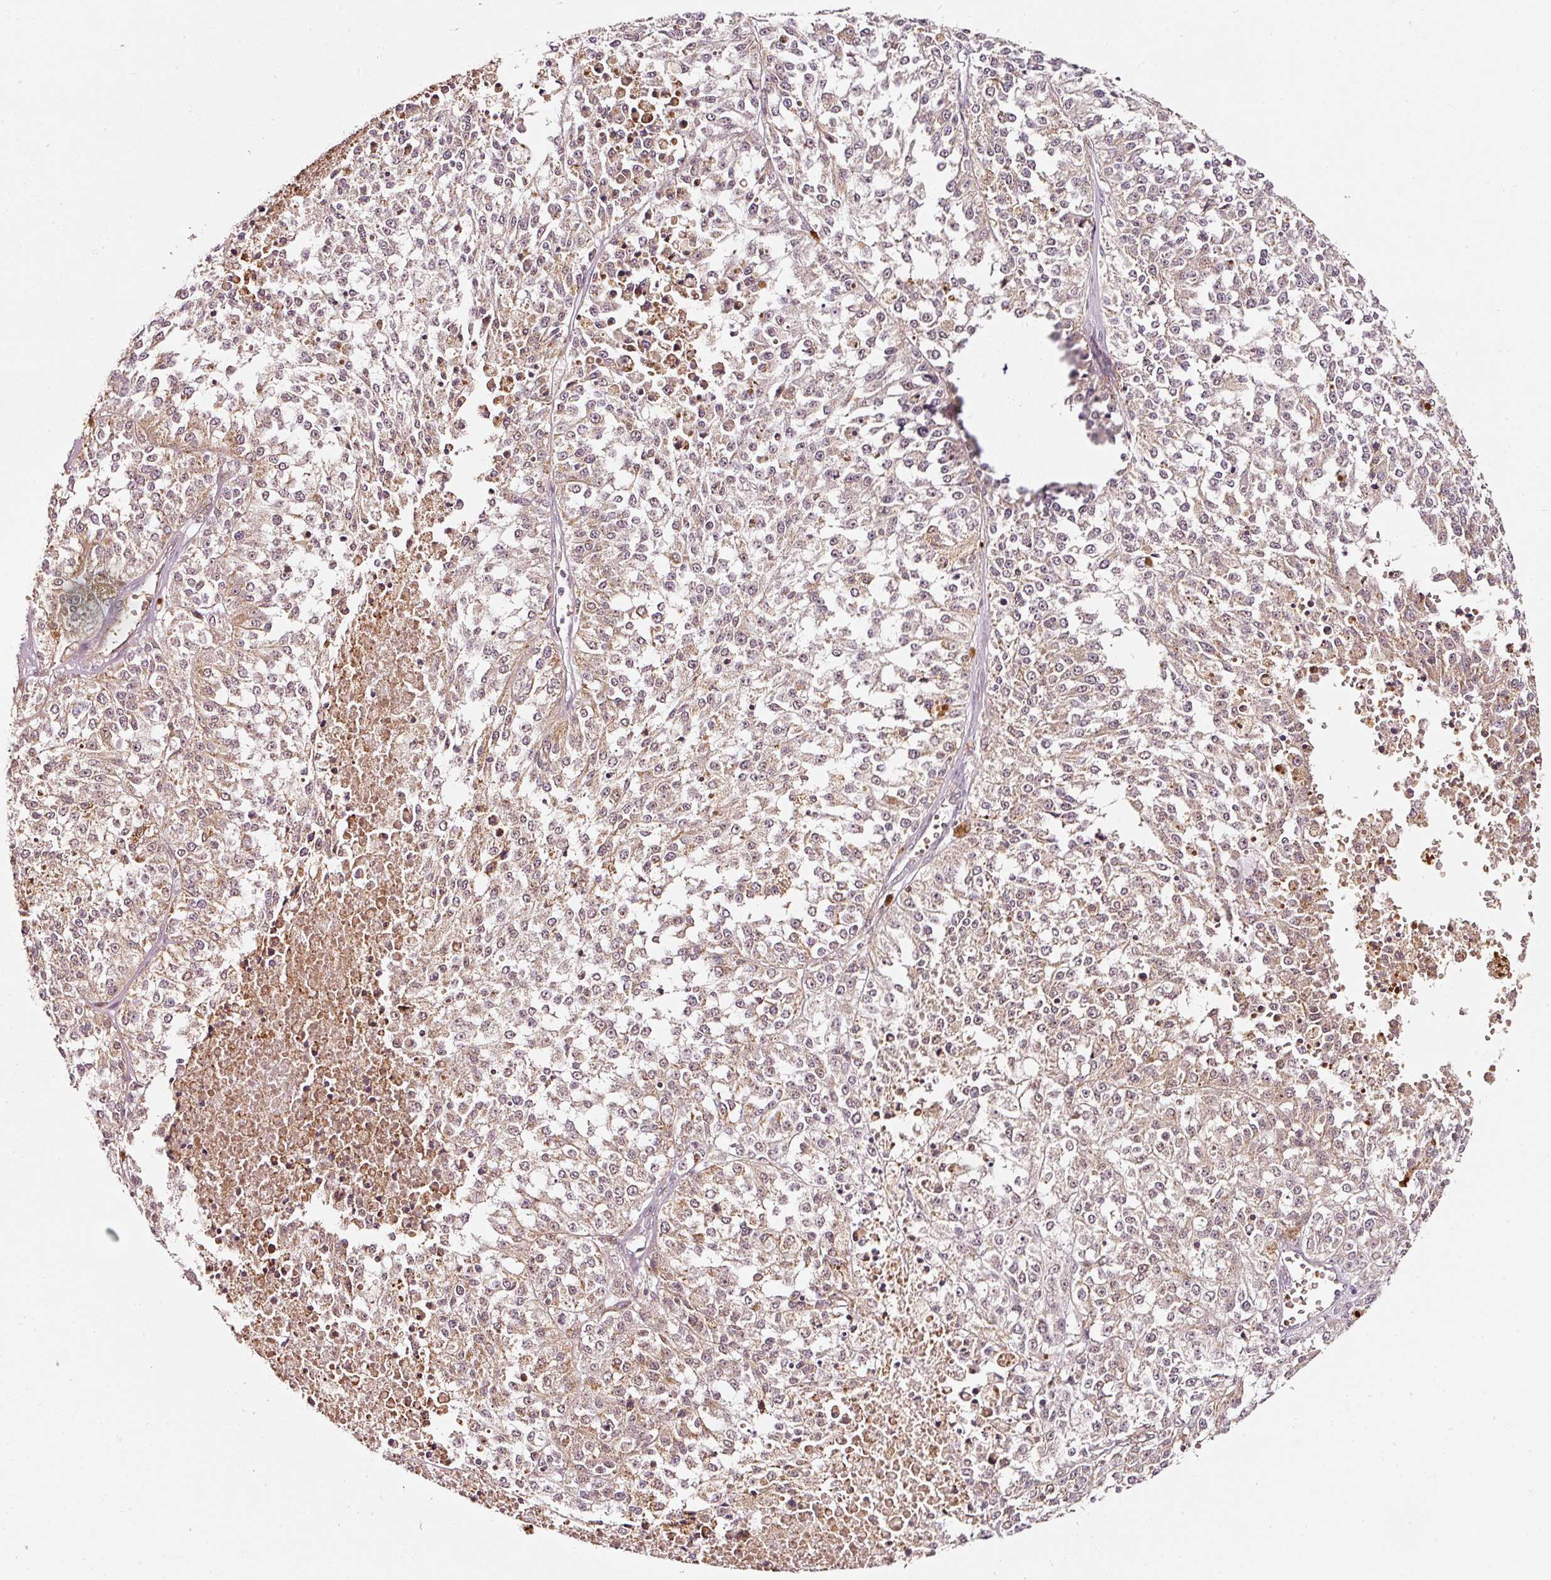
{"staining": {"intensity": "moderate", "quantity": "25%-75%", "location": "cytoplasmic/membranous,nuclear"}, "tissue": "melanoma", "cell_type": "Tumor cells", "image_type": "cancer", "snomed": [{"axis": "morphology", "description": "Malignant melanoma, NOS"}, {"axis": "topography", "description": "Skin"}], "caption": "Melanoma stained with a protein marker demonstrates moderate staining in tumor cells.", "gene": "ZNF460", "patient": {"sex": "female", "age": 64}}